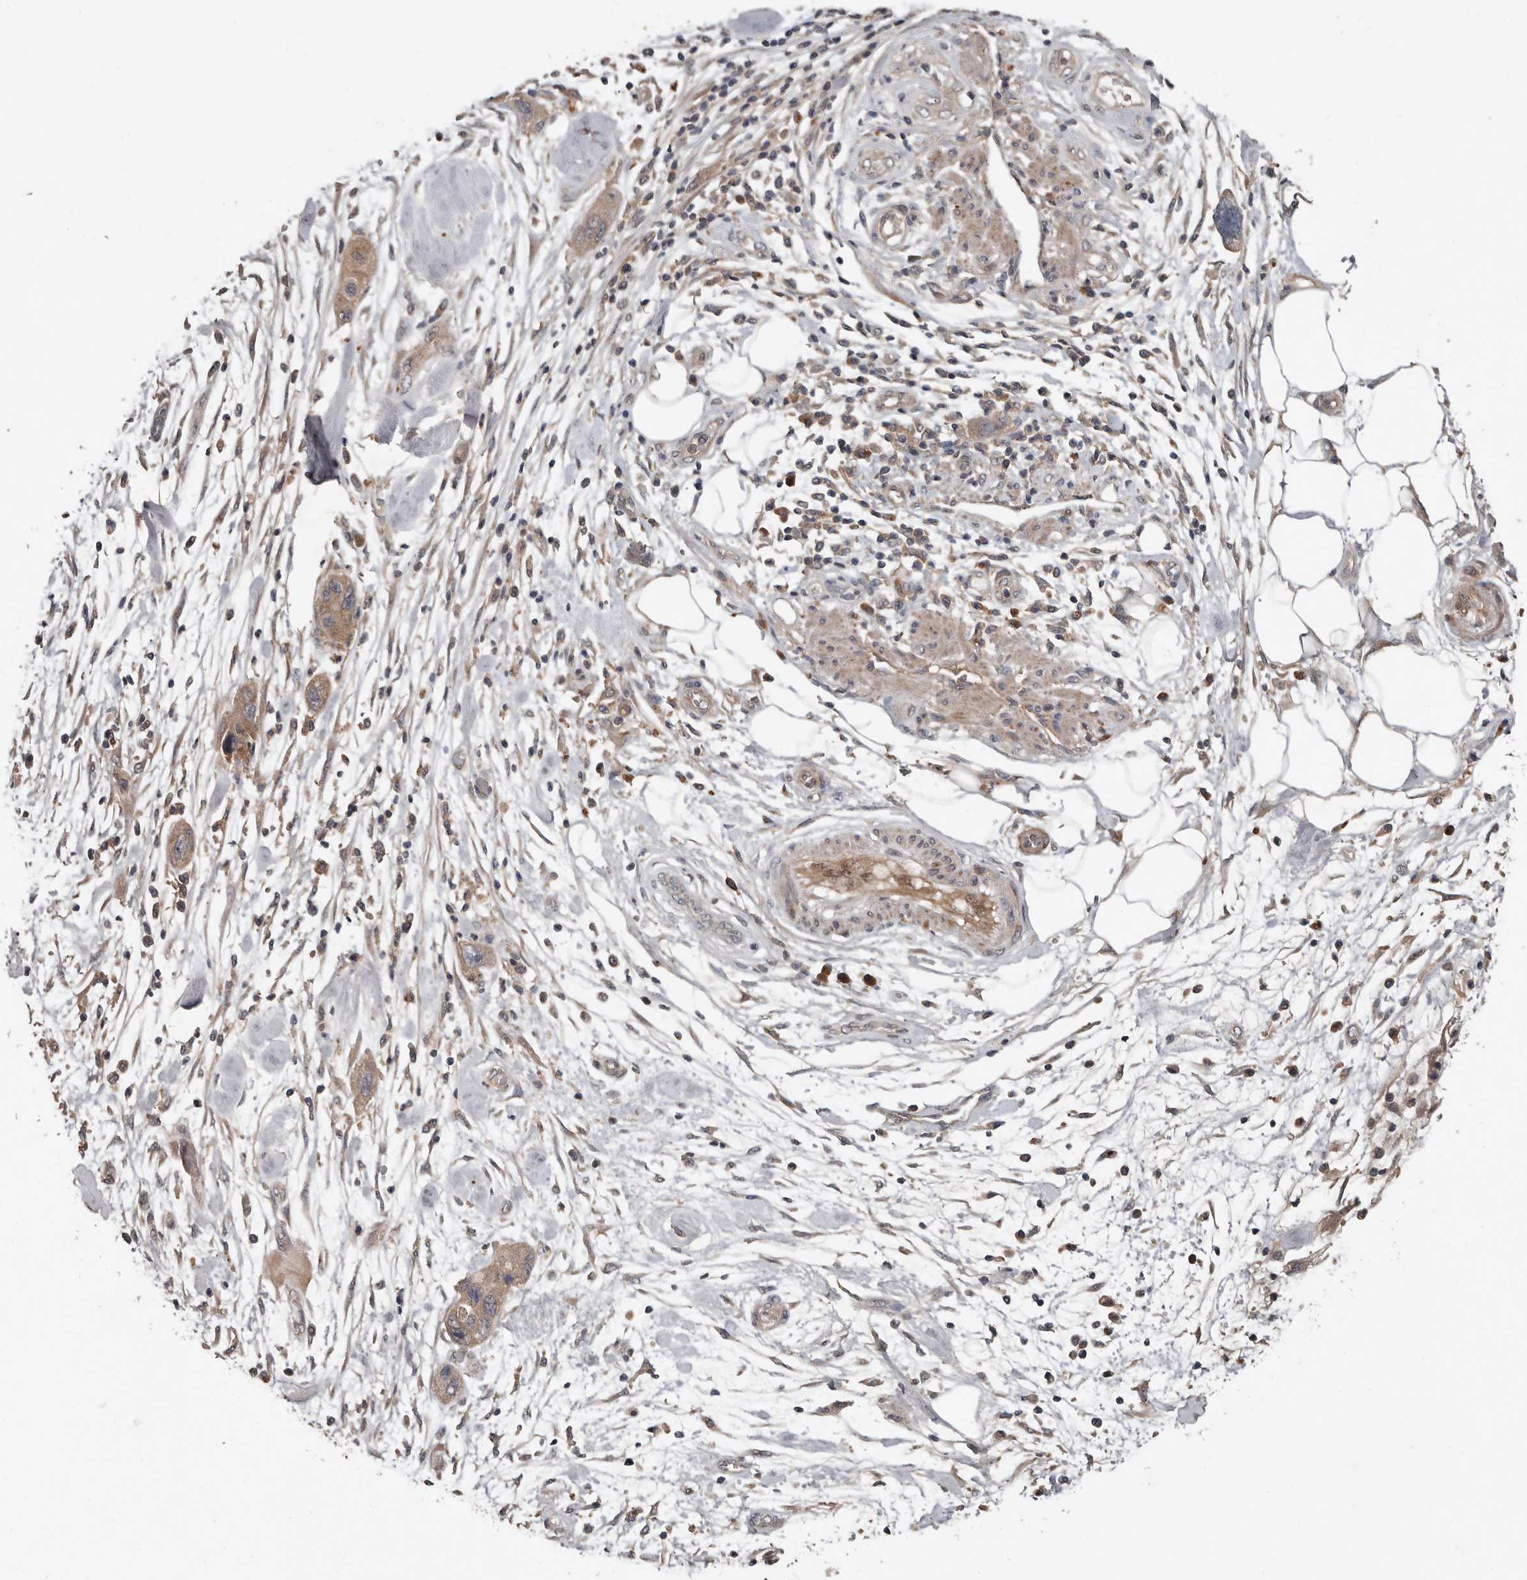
{"staining": {"intensity": "moderate", "quantity": ">75%", "location": "cytoplasmic/membranous"}, "tissue": "pancreatic cancer", "cell_type": "Tumor cells", "image_type": "cancer", "snomed": [{"axis": "morphology", "description": "Normal tissue, NOS"}, {"axis": "morphology", "description": "Adenocarcinoma, NOS"}, {"axis": "topography", "description": "Pancreas"}], "caption": "An image of pancreatic adenocarcinoma stained for a protein reveals moderate cytoplasmic/membranous brown staining in tumor cells.", "gene": "DNAJB4", "patient": {"sex": "female", "age": 71}}